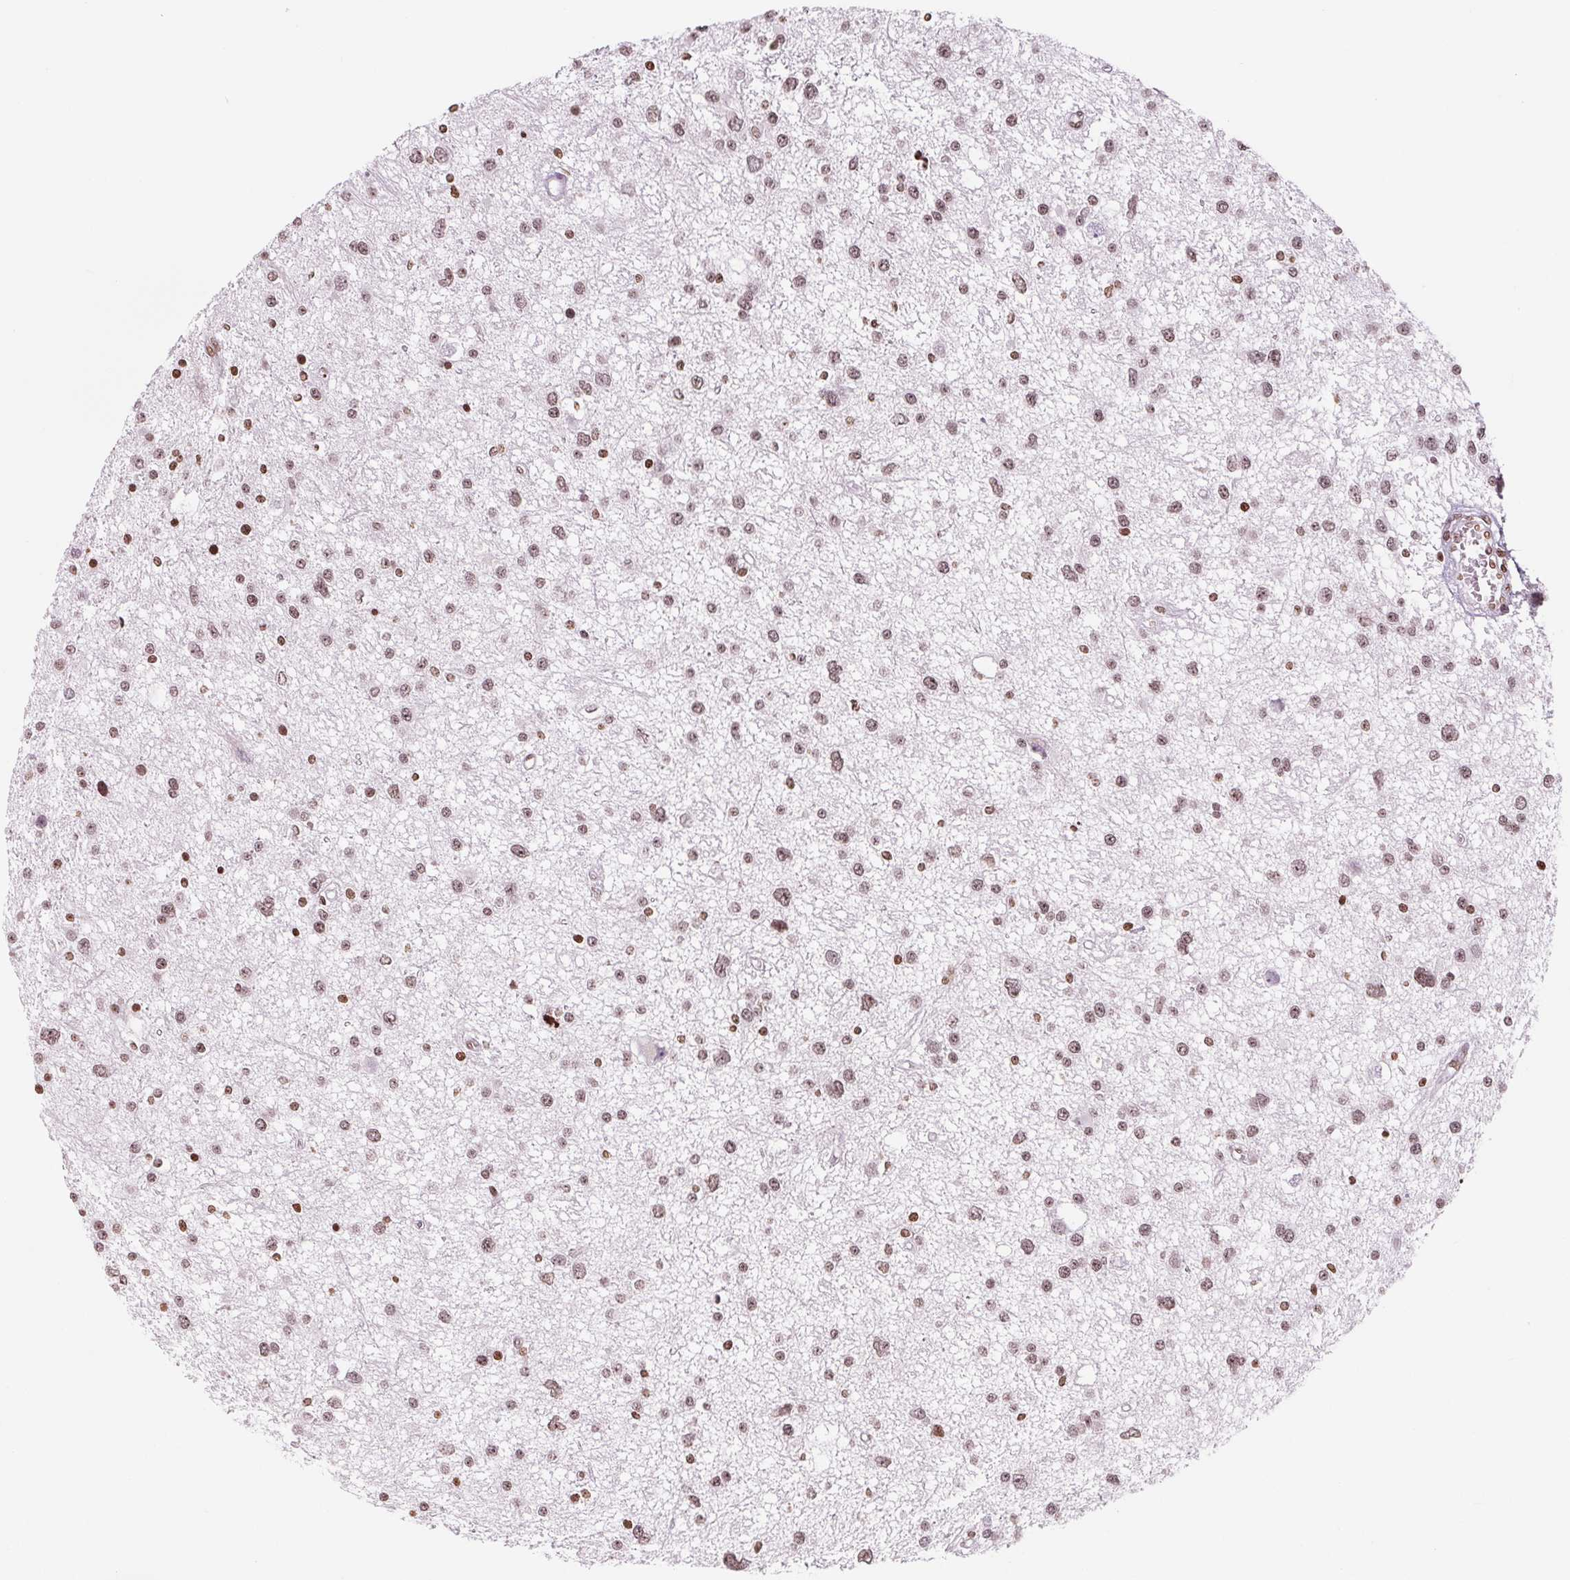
{"staining": {"intensity": "moderate", "quantity": ">75%", "location": "nuclear"}, "tissue": "glioma", "cell_type": "Tumor cells", "image_type": "cancer", "snomed": [{"axis": "morphology", "description": "Glioma, malignant, High grade"}, {"axis": "topography", "description": "Brain"}], "caption": "DAB immunohistochemical staining of glioma displays moderate nuclear protein staining in approximately >75% of tumor cells. Nuclei are stained in blue.", "gene": "SMIM12", "patient": {"sex": "male", "age": 54}}